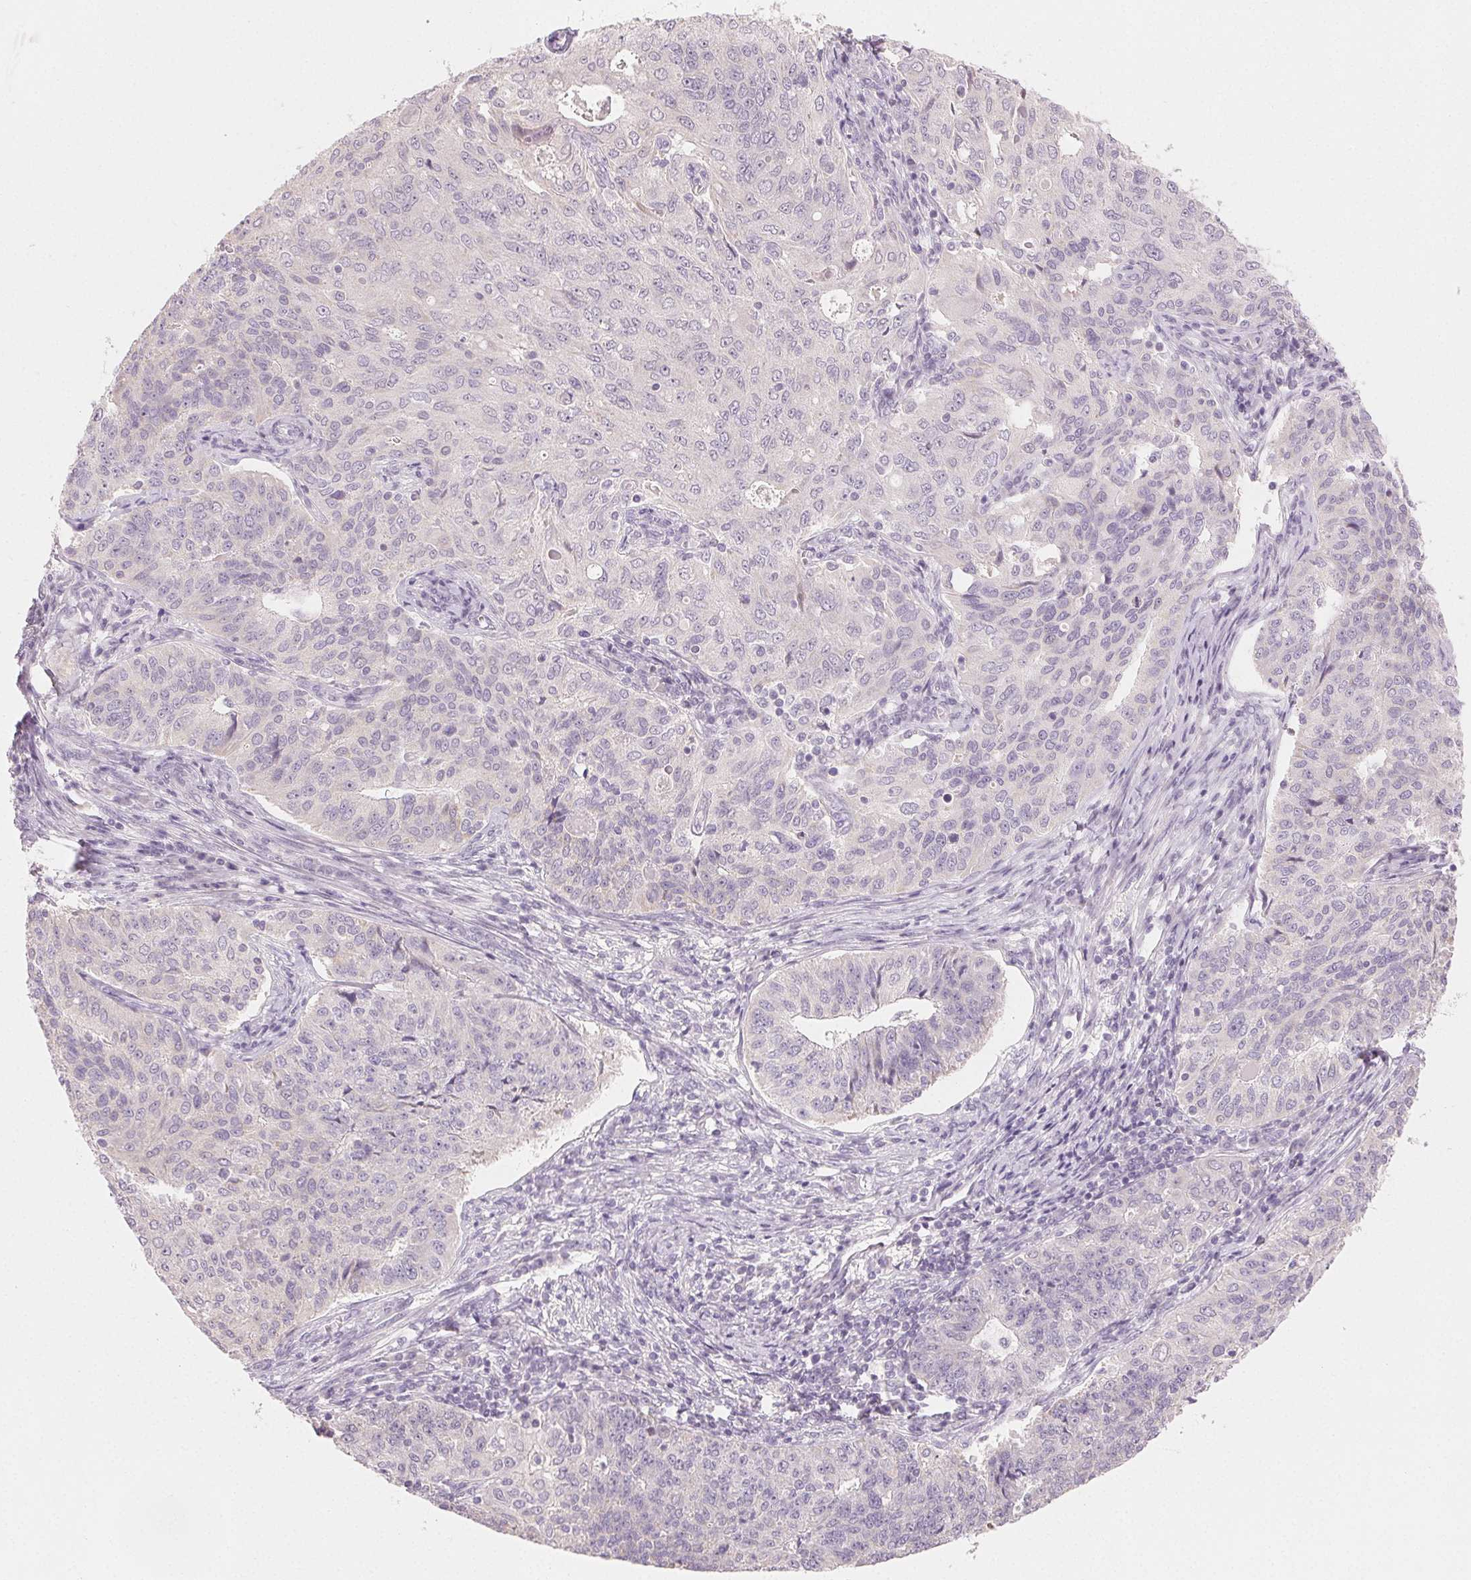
{"staining": {"intensity": "negative", "quantity": "none", "location": "none"}, "tissue": "endometrial cancer", "cell_type": "Tumor cells", "image_type": "cancer", "snomed": [{"axis": "morphology", "description": "Adenocarcinoma, NOS"}, {"axis": "topography", "description": "Endometrium"}], "caption": "Immunohistochemistry of endometrial cancer (adenocarcinoma) displays no positivity in tumor cells.", "gene": "MYBL1", "patient": {"sex": "female", "age": 43}}